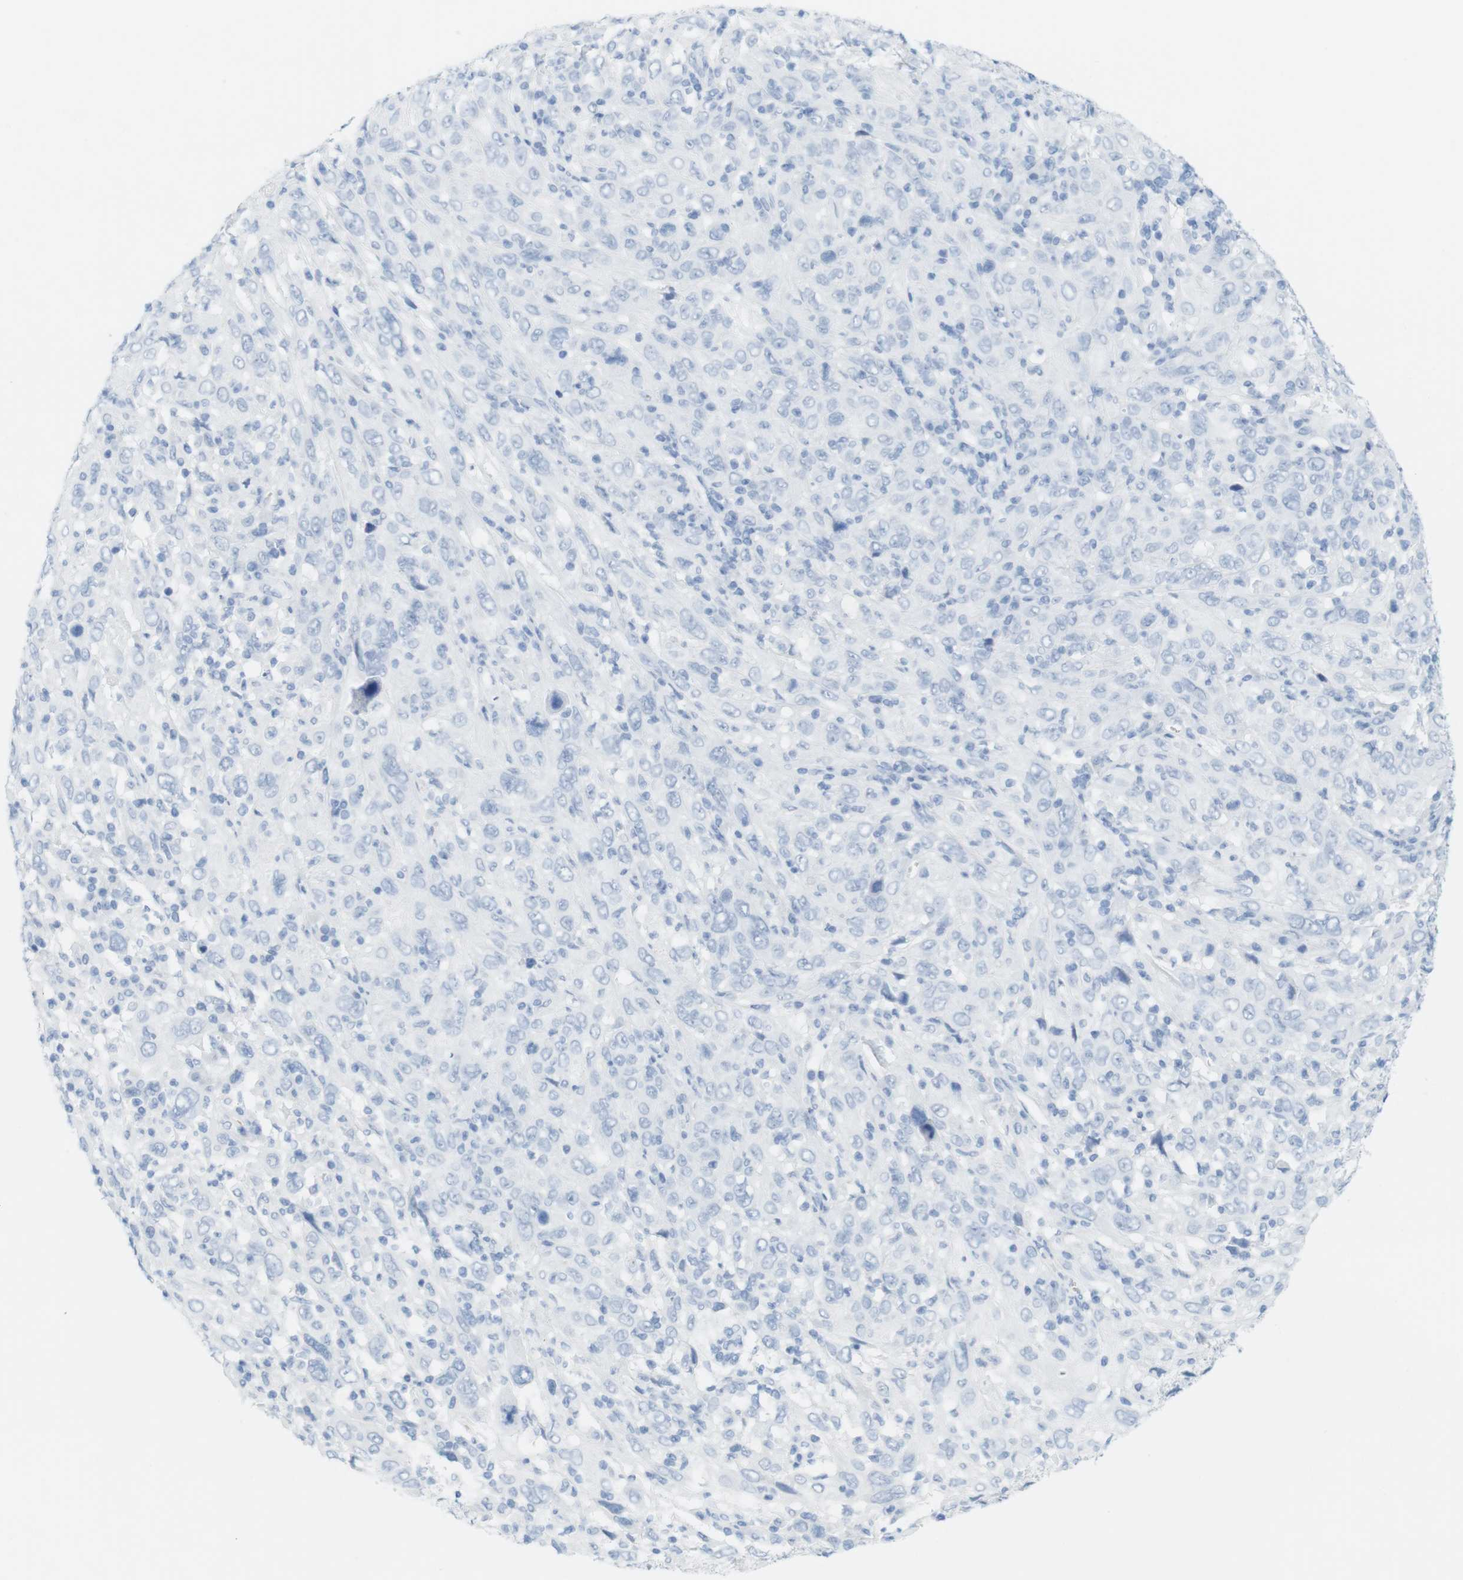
{"staining": {"intensity": "negative", "quantity": "none", "location": "none"}, "tissue": "cervical cancer", "cell_type": "Tumor cells", "image_type": "cancer", "snomed": [{"axis": "morphology", "description": "Squamous cell carcinoma, NOS"}, {"axis": "topography", "description": "Cervix"}], "caption": "Tumor cells show no significant protein expression in cervical squamous cell carcinoma.", "gene": "TNNT2", "patient": {"sex": "female", "age": 46}}